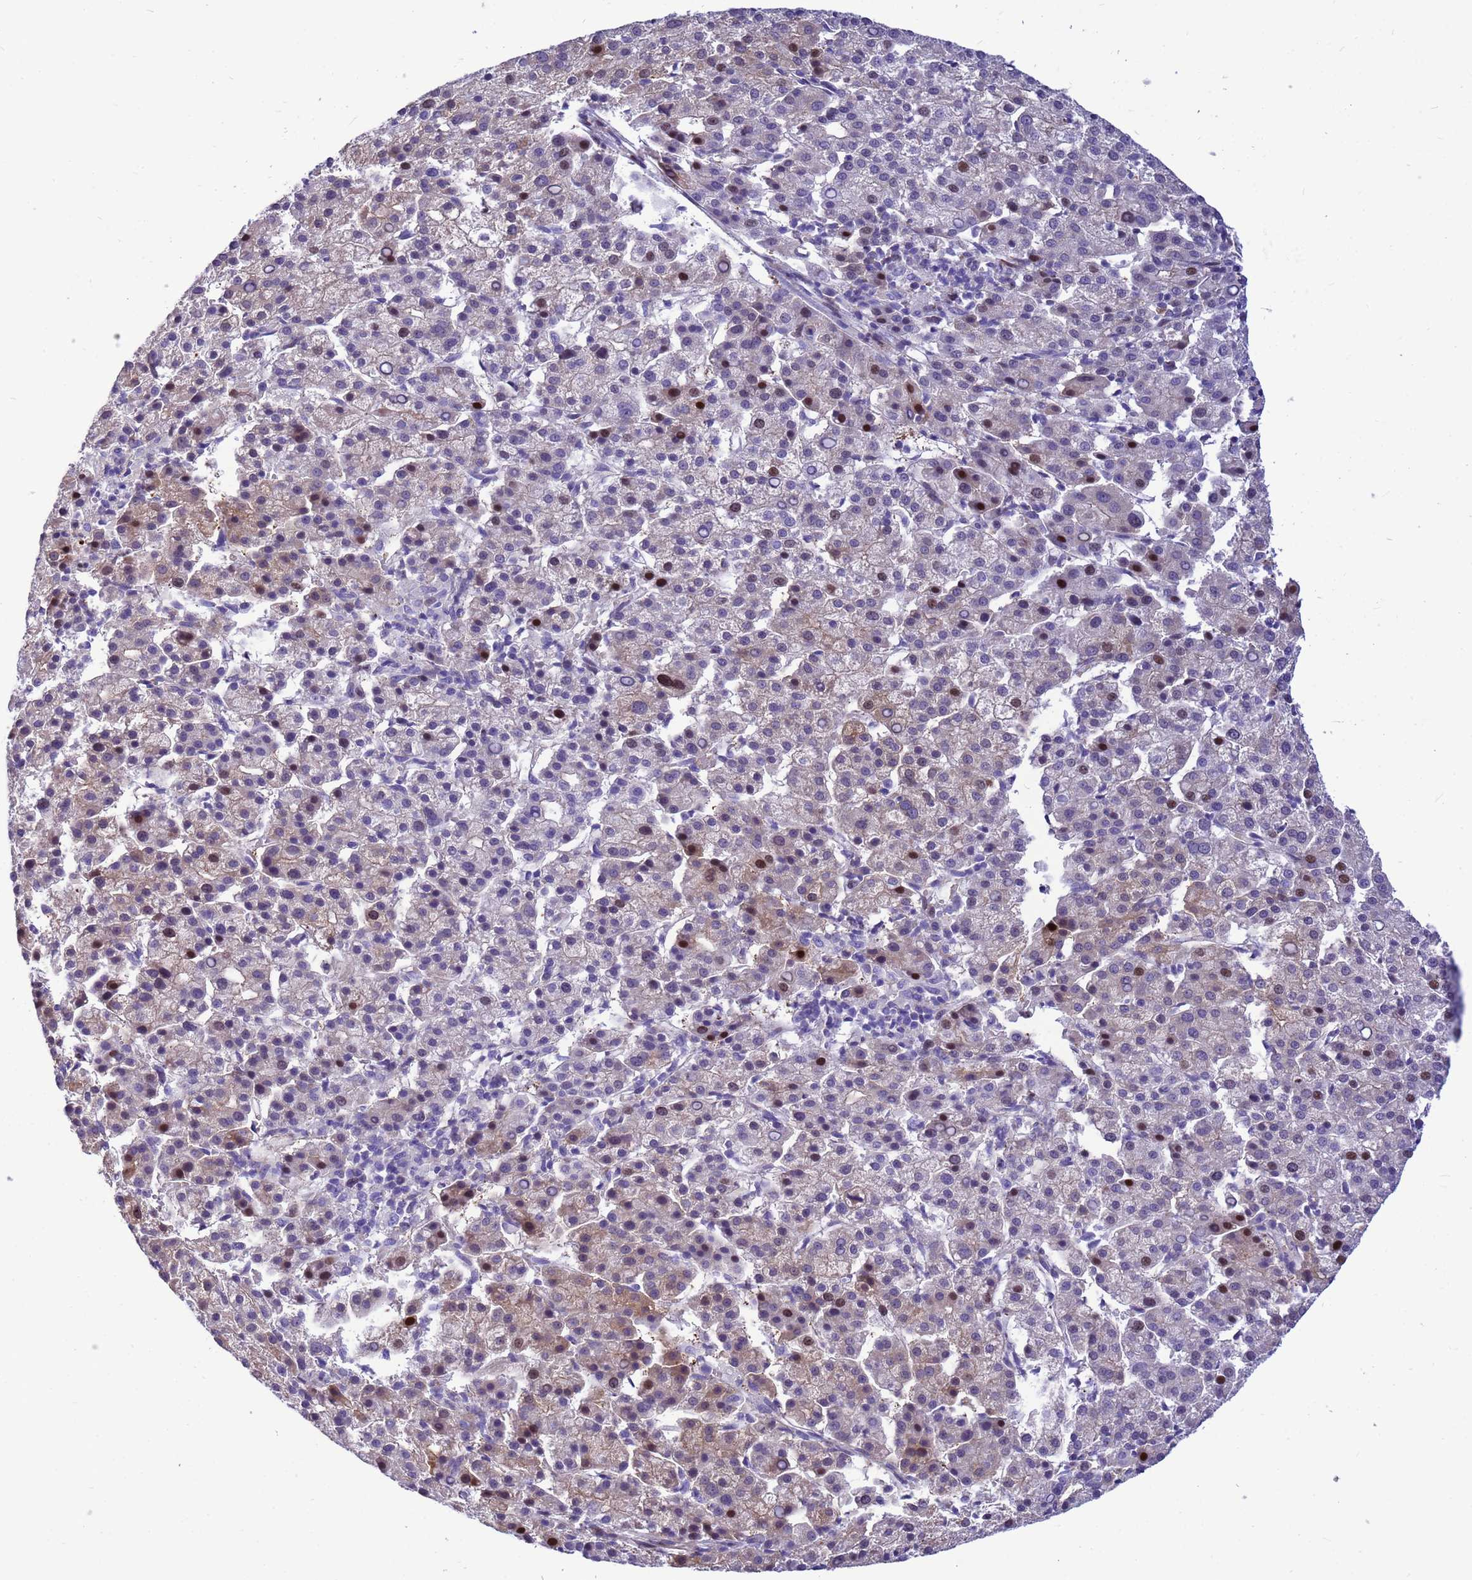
{"staining": {"intensity": "moderate", "quantity": "25%-75%", "location": "cytoplasmic/membranous,nuclear"}, "tissue": "liver cancer", "cell_type": "Tumor cells", "image_type": "cancer", "snomed": [{"axis": "morphology", "description": "Carcinoma, Hepatocellular, NOS"}, {"axis": "topography", "description": "Liver"}], "caption": "A micrograph of liver cancer stained for a protein exhibits moderate cytoplasmic/membranous and nuclear brown staining in tumor cells.", "gene": "ADAMTS7", "patient": {"sex": "female", "age": 58}}